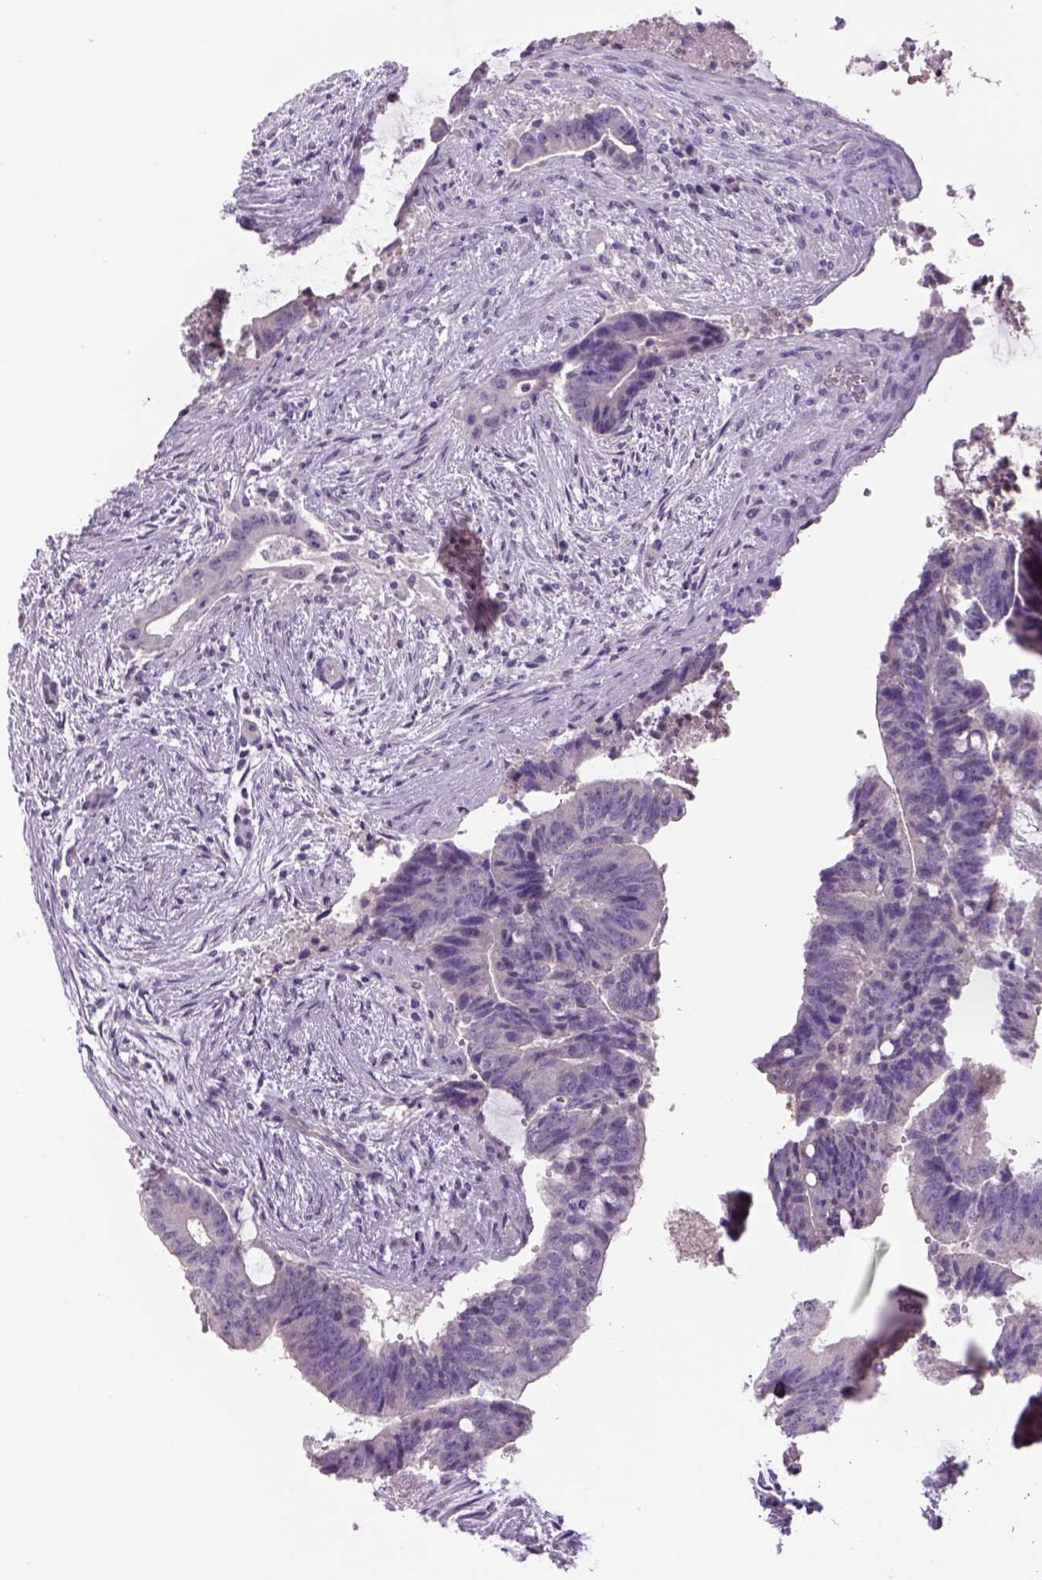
{"staining": {"intensity": "negative", "quantity": "none", "location": "none"}, "tissue": "colorectal cancer", "cell_type": "Tumor cells", "image_type": "cancer", "snomed": [{"axis": "morphology", "description": "Adenocarcinoma, NOS"}, {"axis": "topography", "description": "Colon"}], "caption": "This is an immunohistochemistry photomicrograph of human colorectal adenocarcinoma. There is no expression in tumor cells.", "gene": "DBH", "patient": {"sex": "female", "age": 43}}